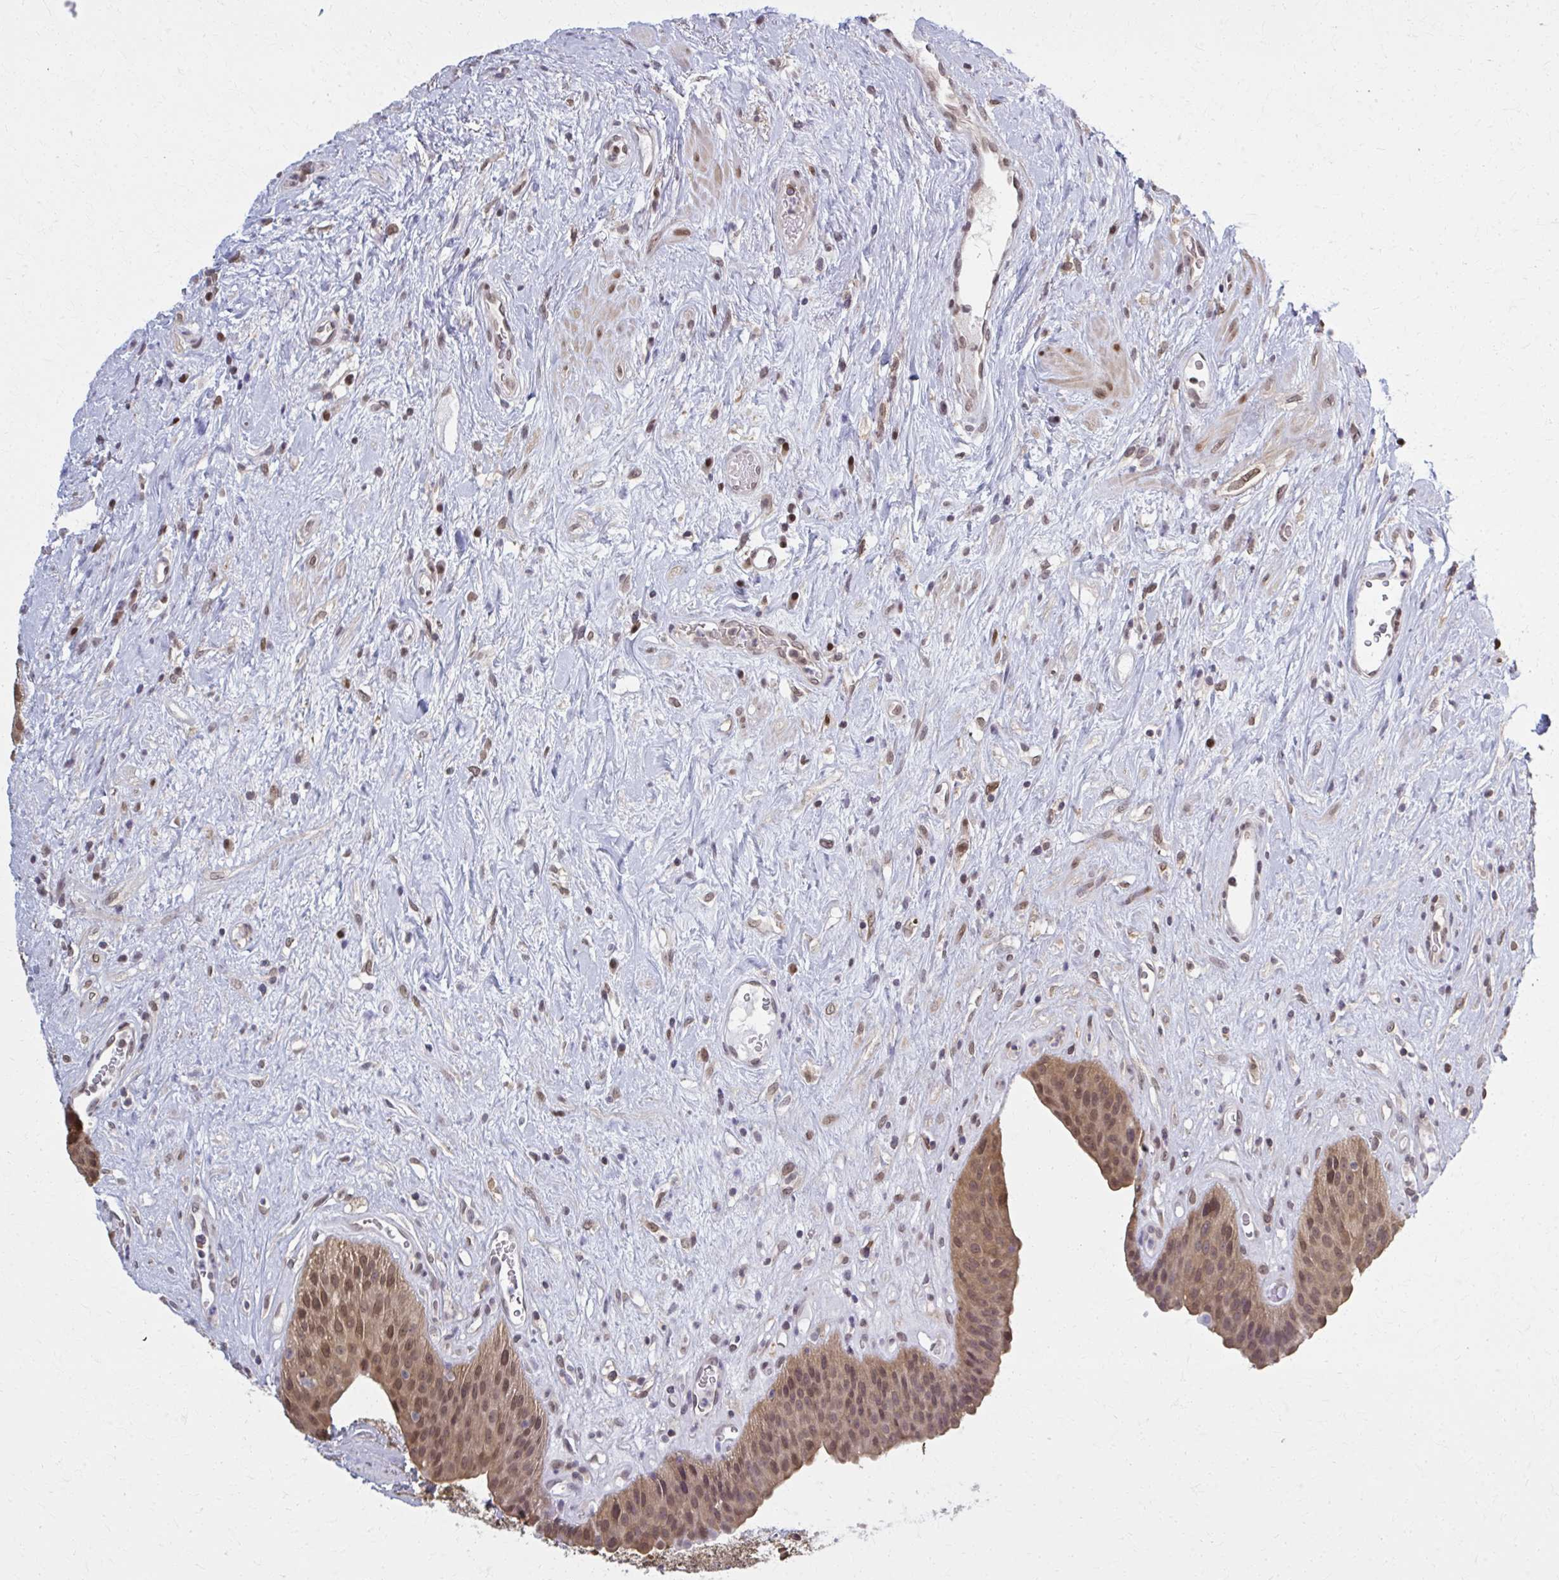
{"staining": {"intensity": "moderate", "quantity": ">75%", "location": "cytoplasmic/membranous,nuclear"}, "tissue": "urinary bladder", "cell_type": "Urothelial cells", "image_type": "normal", "snomed": [{"axis": "morphology", "description": "Normal tissue, NOS"}, {"axis": "topography", "description": "Urinary bladder"}], "caption": "A brown stain labels moderate cytoplasmic/membranous,nuclear expression of a protein in urothelial cells of unremarkable human urinary bladder. The staining was performed using DAB to visualize the protein expression in brown, while the nuclei were stained in blue with hematoxylin (Magnification: 20x).", "gene": "MDH1", "patient": {"sex": "female", "age": 56}}